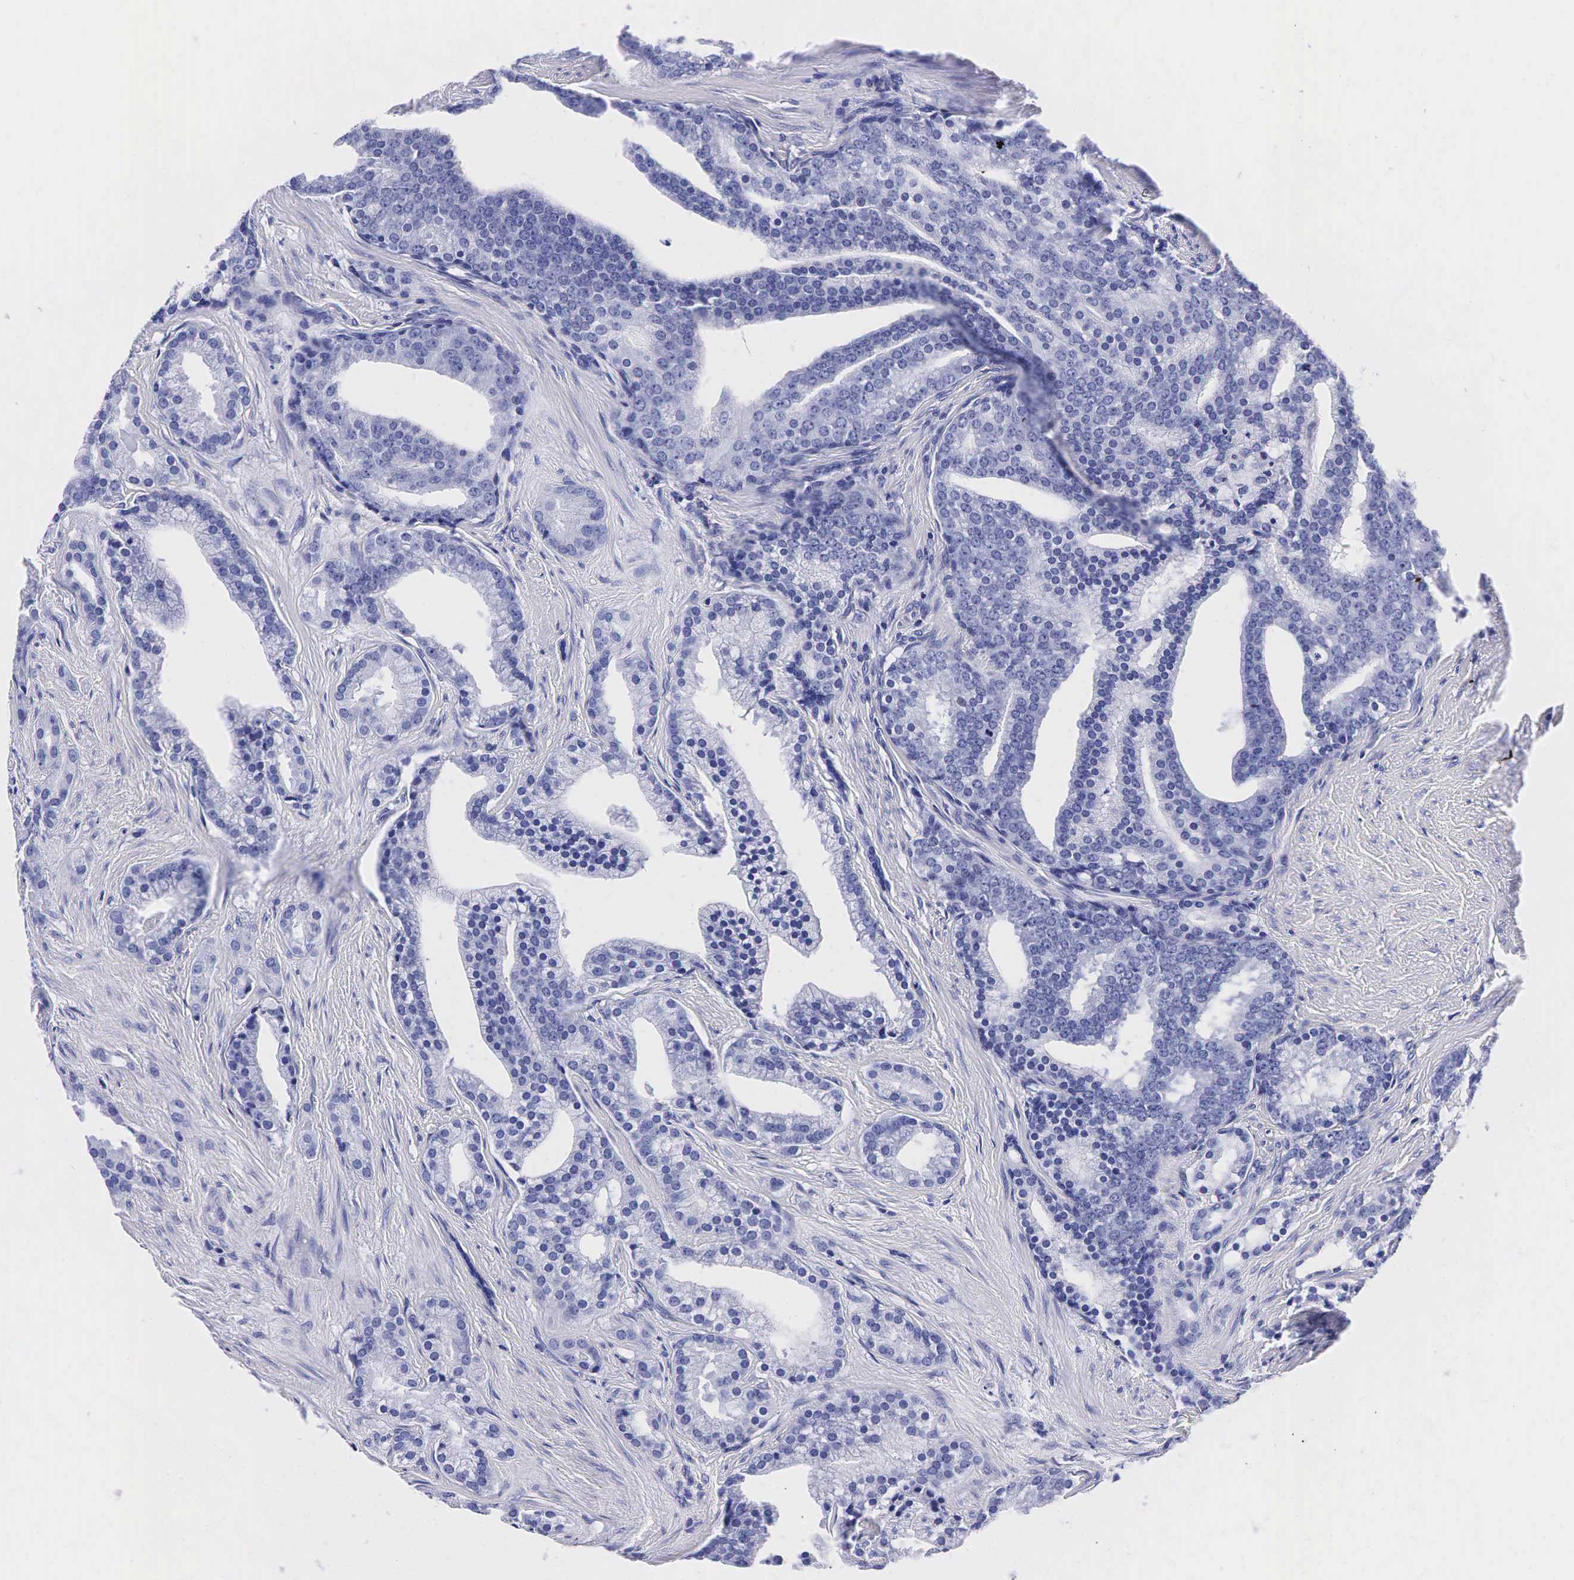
{"staining": {"intensity": "negative", "quantity": "none", "location": "none"}, "tissue": "prostate cancer", "cell_type": "Tumor cells", "image_type": "cancer", "snomed": [{"axis": "morphology", "description": "Adenocarcinoma, Low grade"}, {"axis": "topography", "description": "Prostate"}], "caption": "IHC of adenocarcinoma (low-grade) (prostate) demonstrates no staining in tumor cells.", "gene": "TG", "patient": {"sex": "male", "age": 71}}